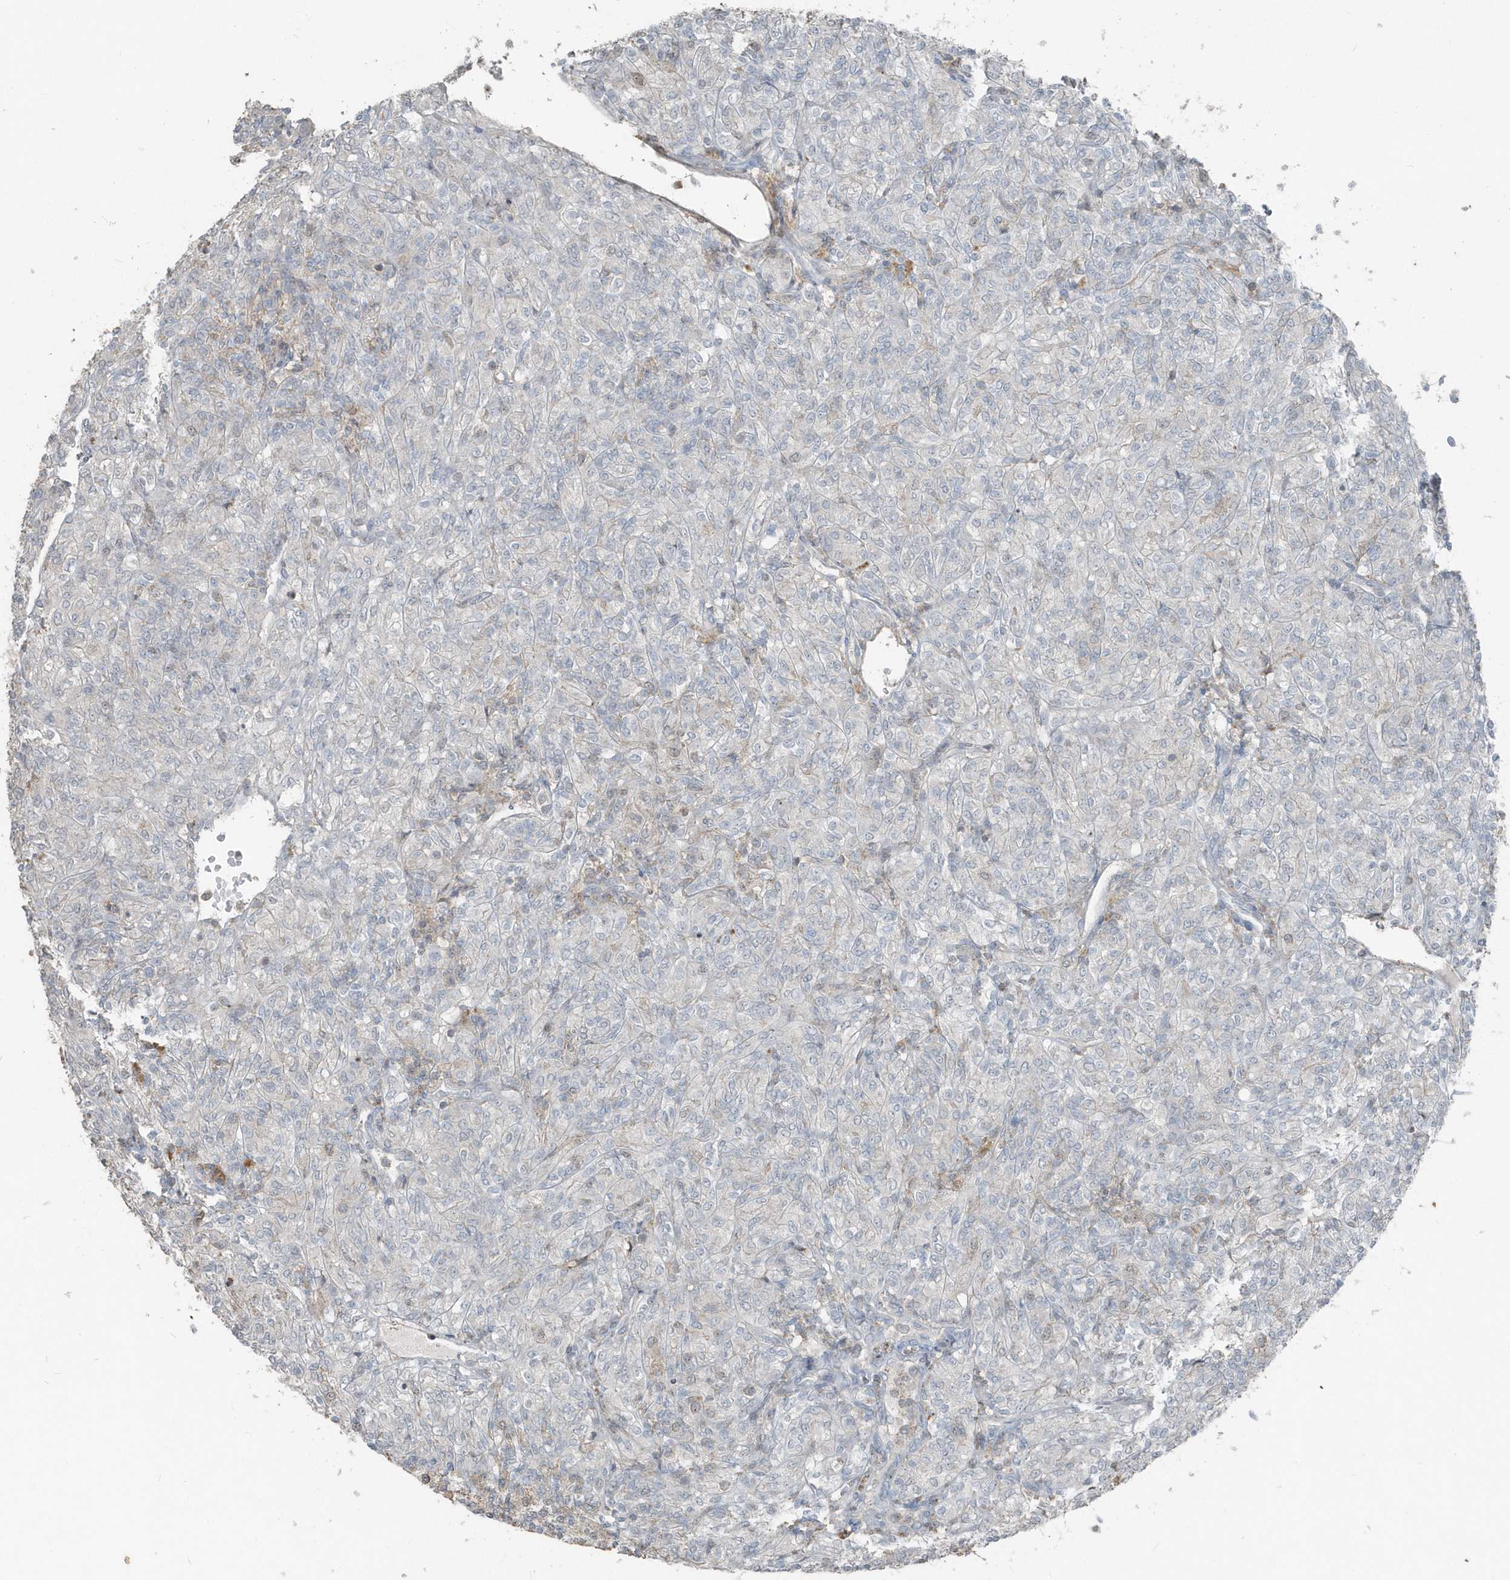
{"staining": {"intensity": "negative", "quantity": "none", "location": "none"}, "tissue": "renal cancer", "cell_type": "Tumor cells", "image_type": "cancer", "snomed": [{"axis": "morphology", "description": "Adenocarcinoma, NOS"}, {"axis": "topography", "description": "Kidney"}], "caption": "A high-resolution micrograph shows IHC staining of renal cancer, which displays no significant expression in tumor cells.", "gene": "ACTC1", "patient": {"sex": "male", "age": 77}}